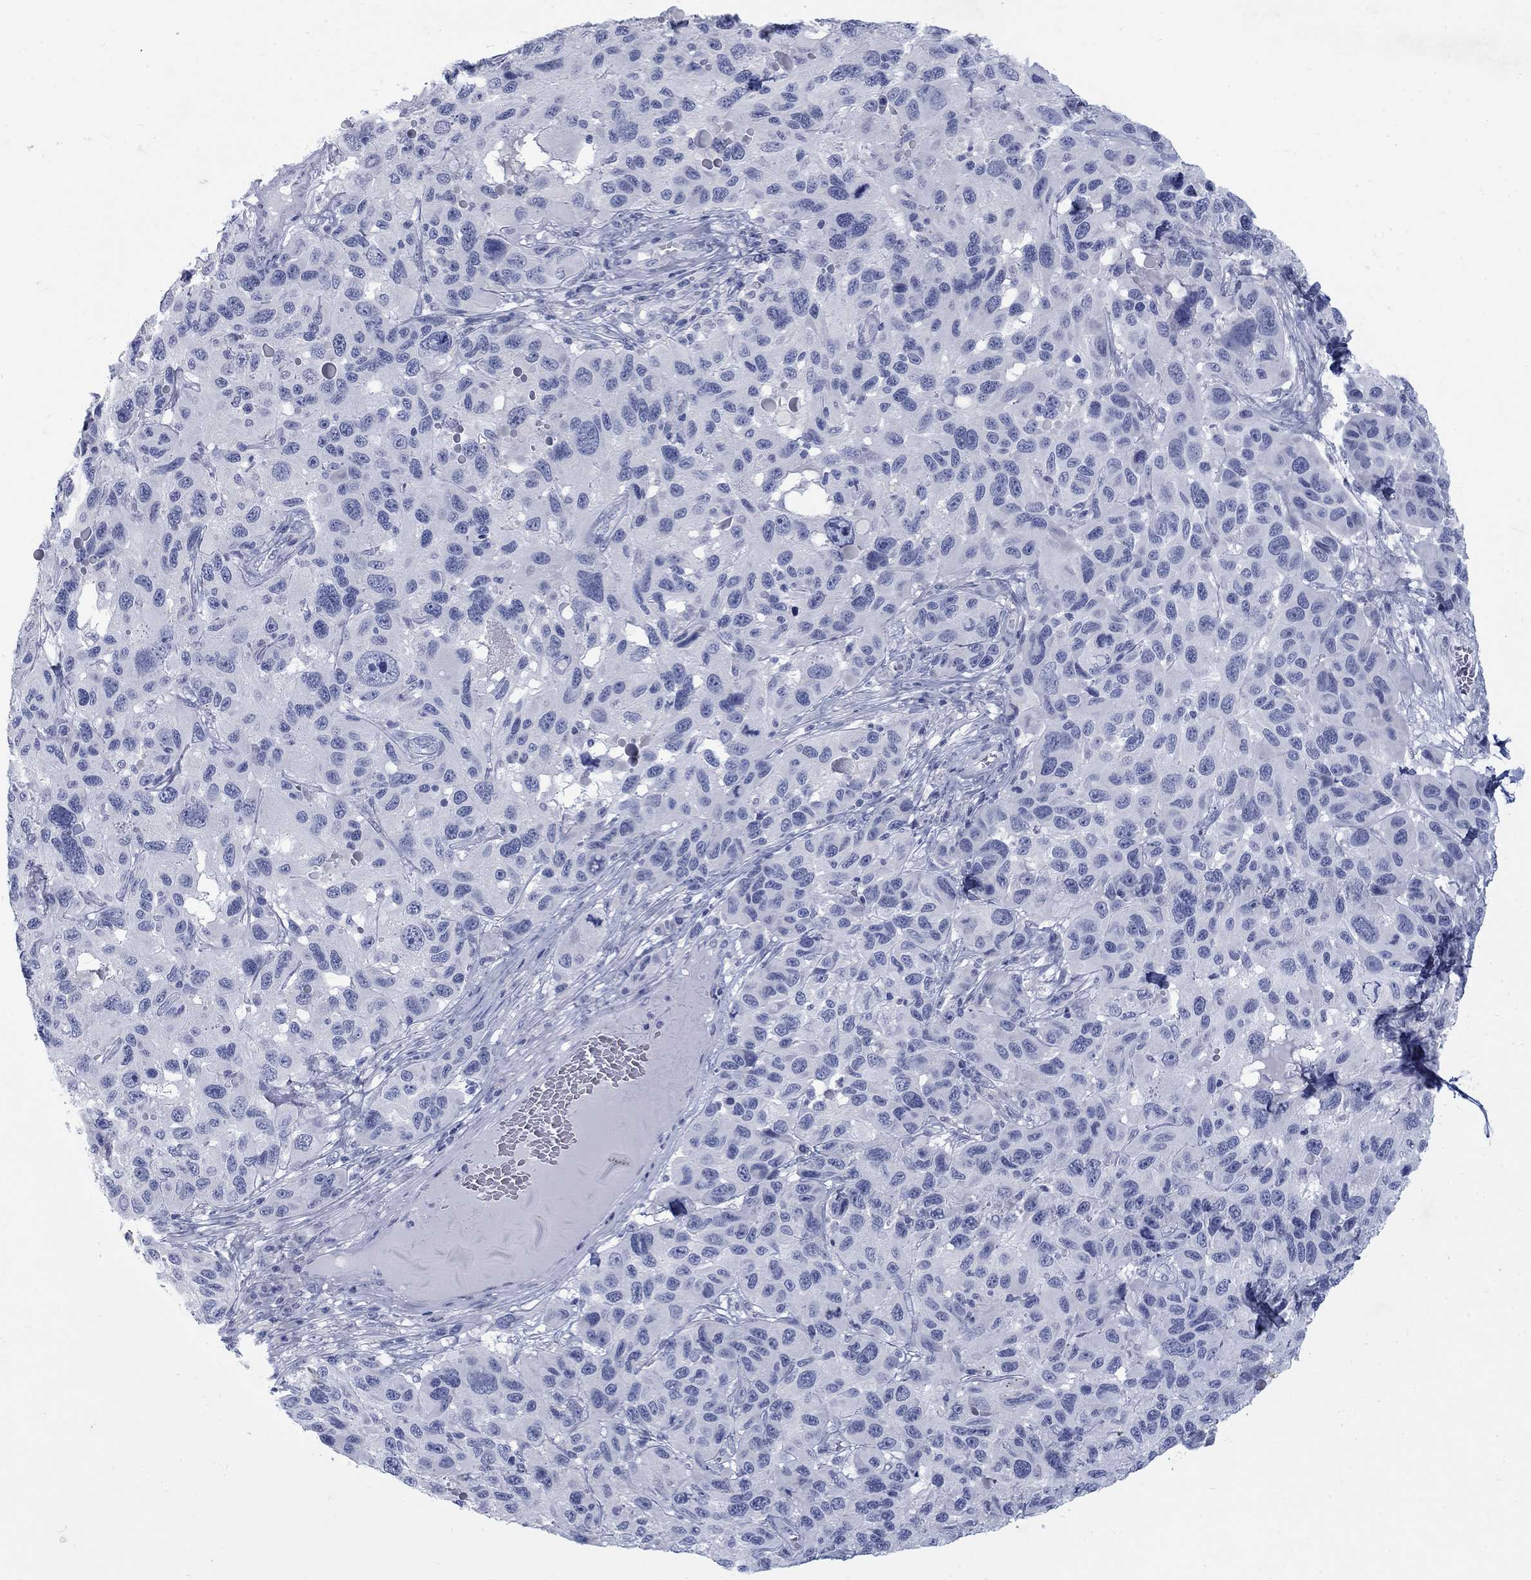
{"staining": {"intensity": "negative", "quantity": "none", "location": "none"}, "tissue": "melanoma", "cell_type": "Tumor cells", "image_type": "cancer", "snomed": [{"axis": "morphology", "description": "Malignant melanoma, NOS"}, {"axis": "topography", "description": "Skin"}], "caption": "High magnification brightfield microscopy of malignant melanoma stained with DAB (3,3'-diaminobenzidine) (brown) and counterstained with hematoxylin (blue): tumor cells show no significant expression. (DAB IHC visualized using brightfield microscopy, high magnification).", "gene": "RFTN2", "patient": {"sex": "male", "age": 53}}